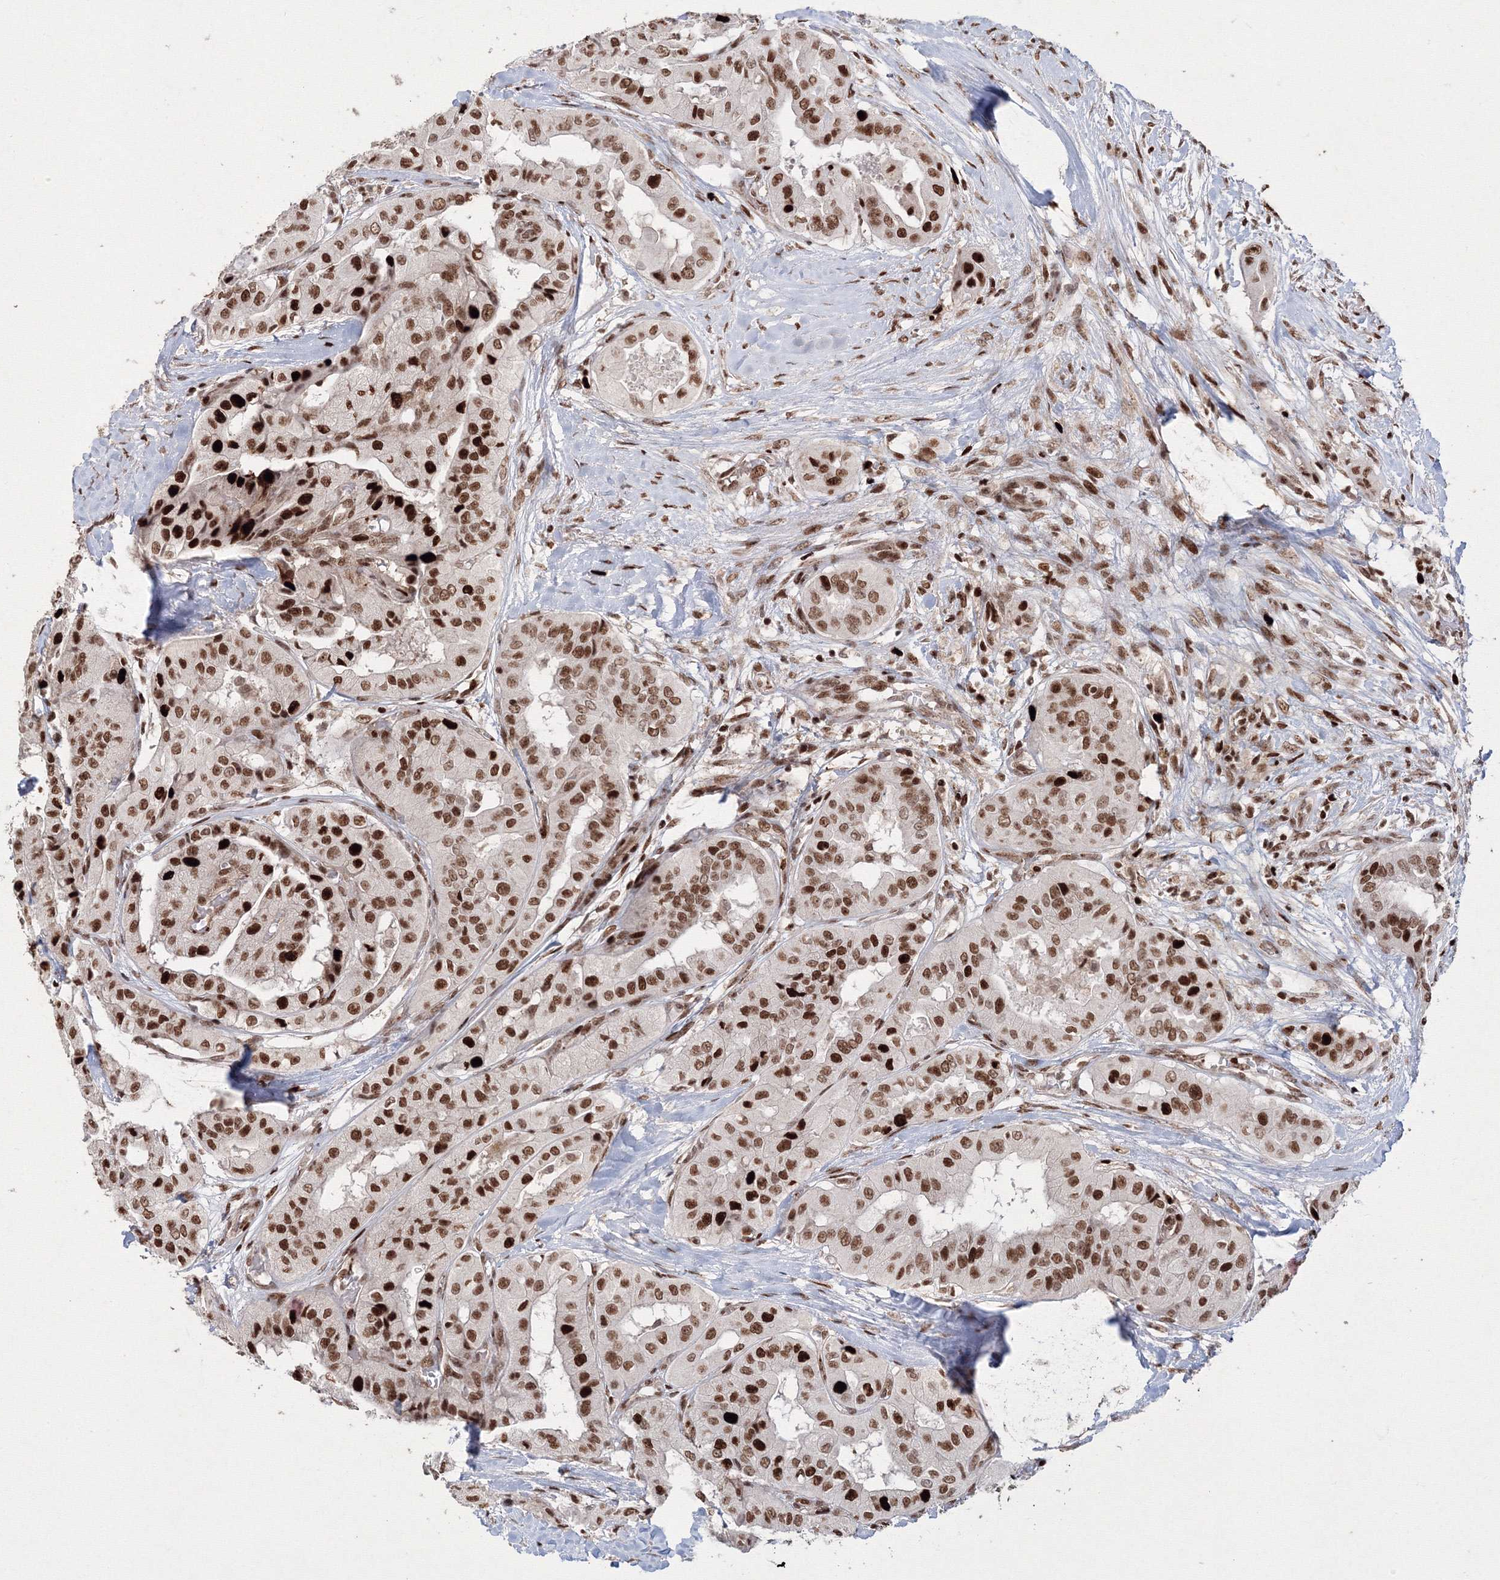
{"staining": {"intensity": "strong", "quantity": ">75%", "location": "nuclear"}, "tissue": "thyroid cancer", "cell_type": "Tumor cells", "image_type": "cancer", "snomed": [{"axis": "morphology", "description": "Papillary adenocarcinoma, NOS"}, {"axis": "topography", "description": "Thyroid gland"}], "caption": "Tumor cells reveal strong nuclear positivity in approximately >75% of cells in thyroid cancer (papillary adenocarcinoma). The protein of interest is shown in brown color, while the nuclei are stained blue.", "gene": "LIG1", "patient": {"sex": "female", "age": 59}}